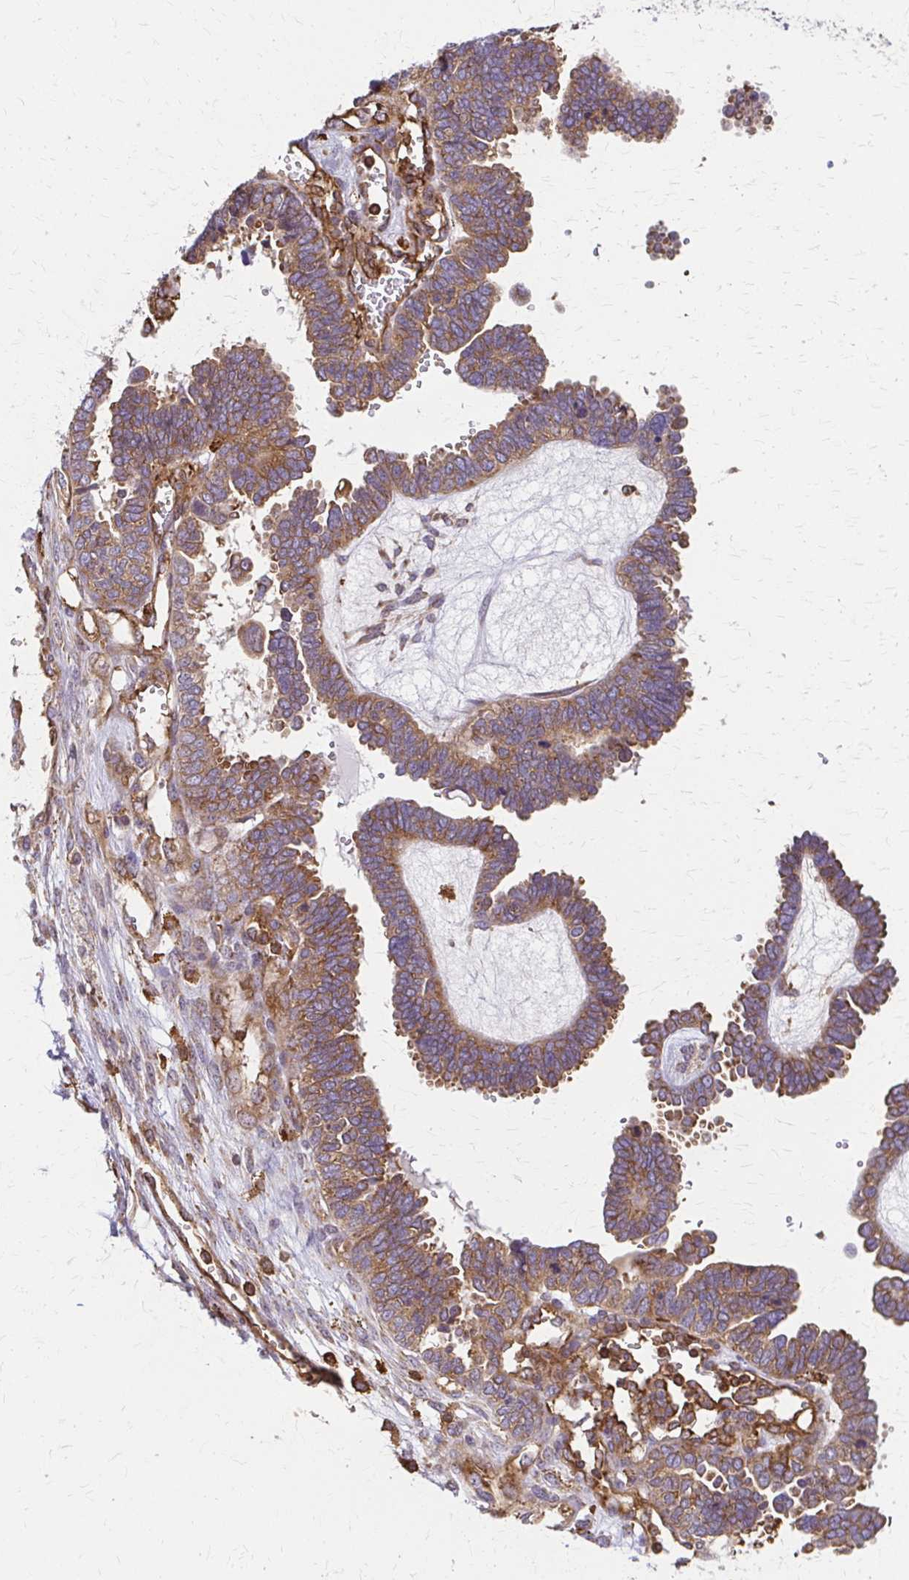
{"staining": {"intensity": "moderate", "quantity": ">75%", "location": "cytoplasmic/membranous"}, "tissue": "ovarian cancer", "cell_type": "Tumor cells", "image_type": "cancer", "snomed": [{"axis": "morphology", "description": "Cystadenocarcinoma, serous, NOS"}, {"axis": "topography", "description": "Ovary"}], "caption": "Protein expression analysis of ovarian cancer (serous cystadenocarcinoma) exhibits moderate cytoplasmic/membranous expression in about >75% of tumor cells.", "gene": "WASF2", "patient": {"sex": "female", "age": 51}}